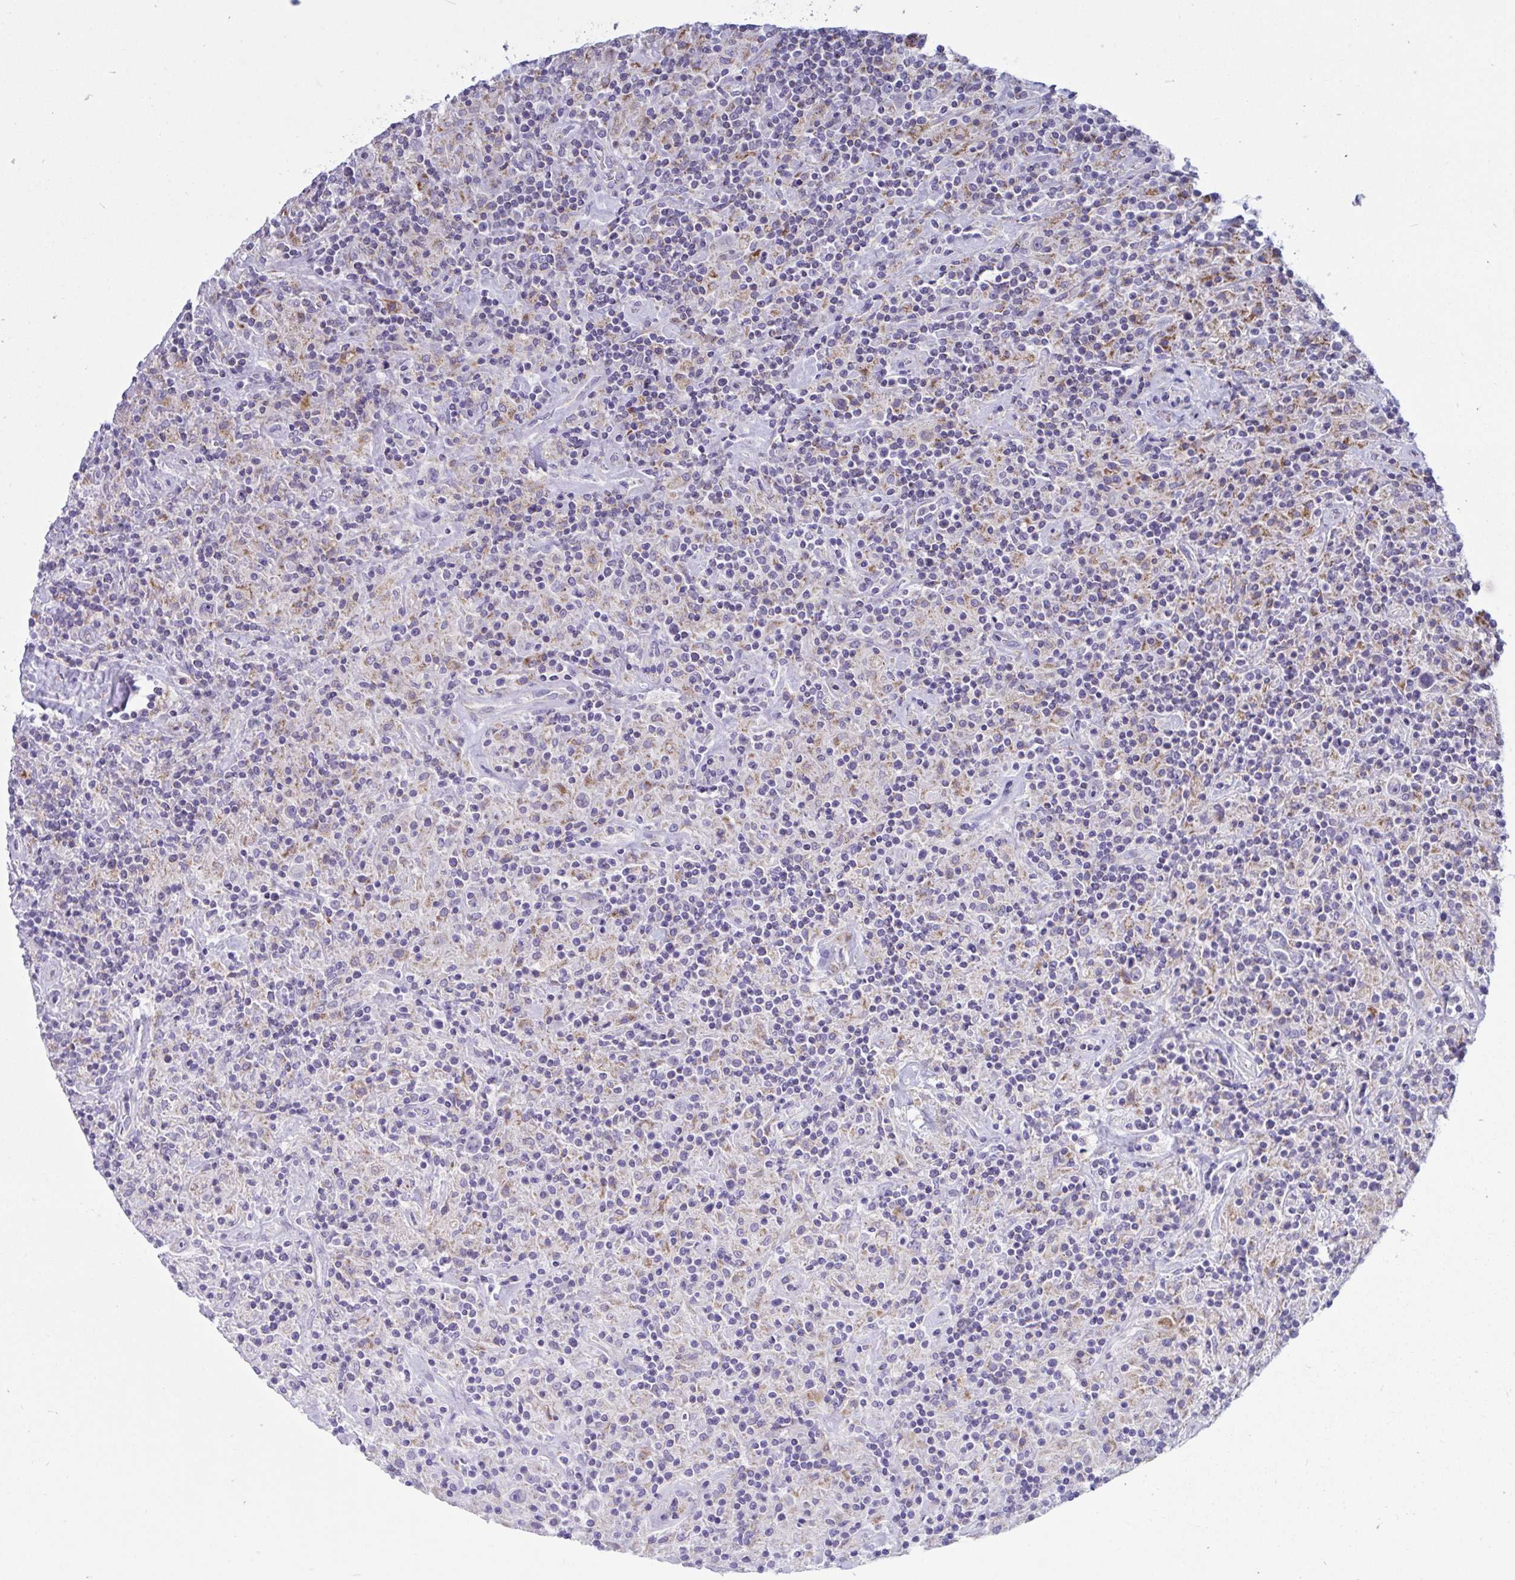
{"staining": {"intensity": "negative", "quantity": "none", "location": "none"}, "tissue": "lymphoma", "cell_type": "Tumor cells", "image_type": "cancer", "snomed": [{"axis": "morphology", "description": "Hodgkin's disease, NOS"}, {"axis": "topography", "description": "Lymph node"}], "caption": "The photomicrograph shows no significant expression in tumor cells of Hodgkin's disease.", "gene": "DTX3", "patient": {"sex": "male", "age": 70}}